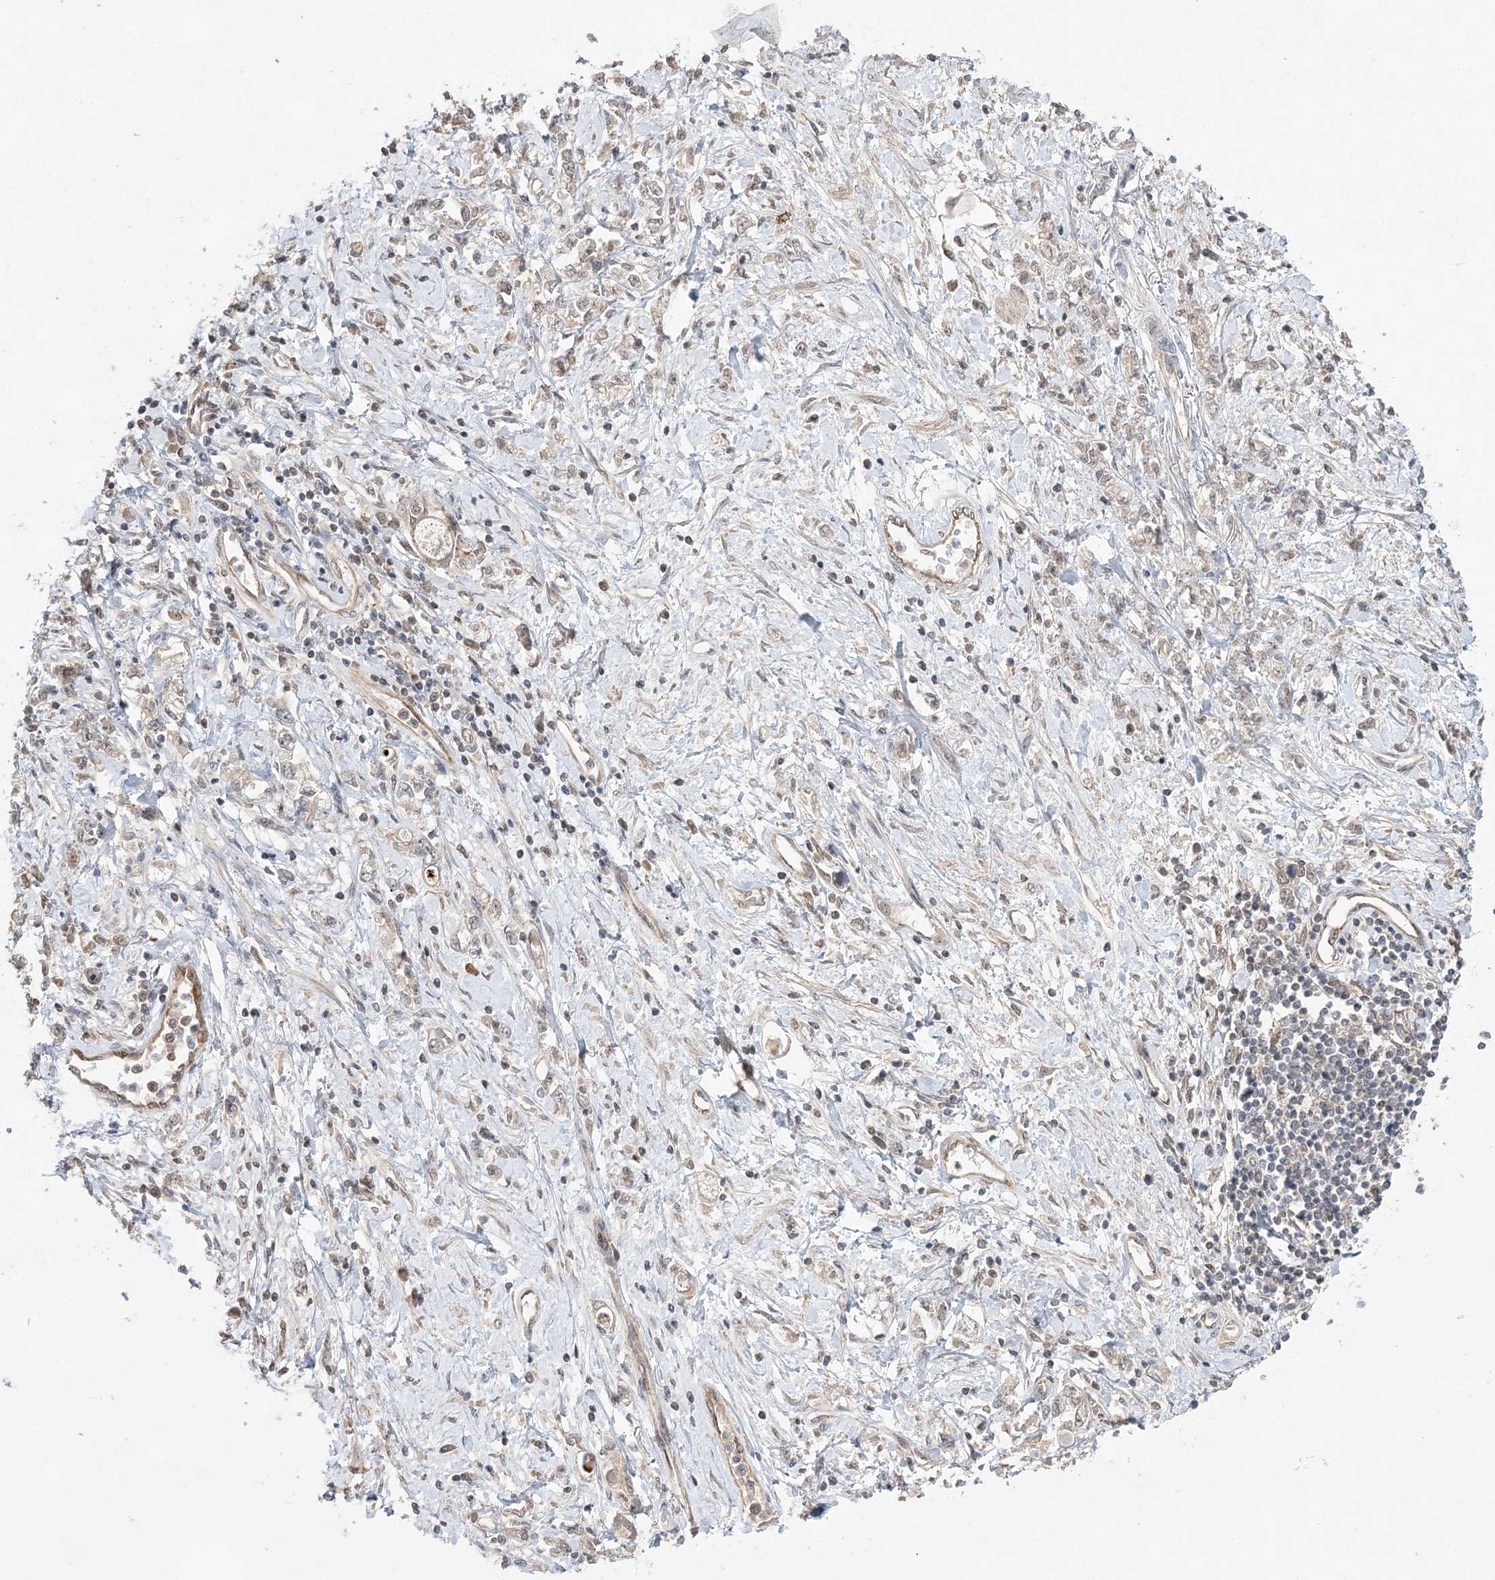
{"staining": {"intensity": "negative", "quantity": "none", "location": "none"}, "tissue": "stomach cancer", "cell_type": "Tumor cells", "image_type": "cancer", "snomed": [{"axis": "morphology", "description": "Adenocarcinoma, NOS"}, {"axis": "topography", "description": "Stomach"}], "caption": "Protein analysis of stomach cancer exhibits no significant expression in tumor cells.", "gene": "TMEM132B", "patient": {"sex": "female", "age": 76}}